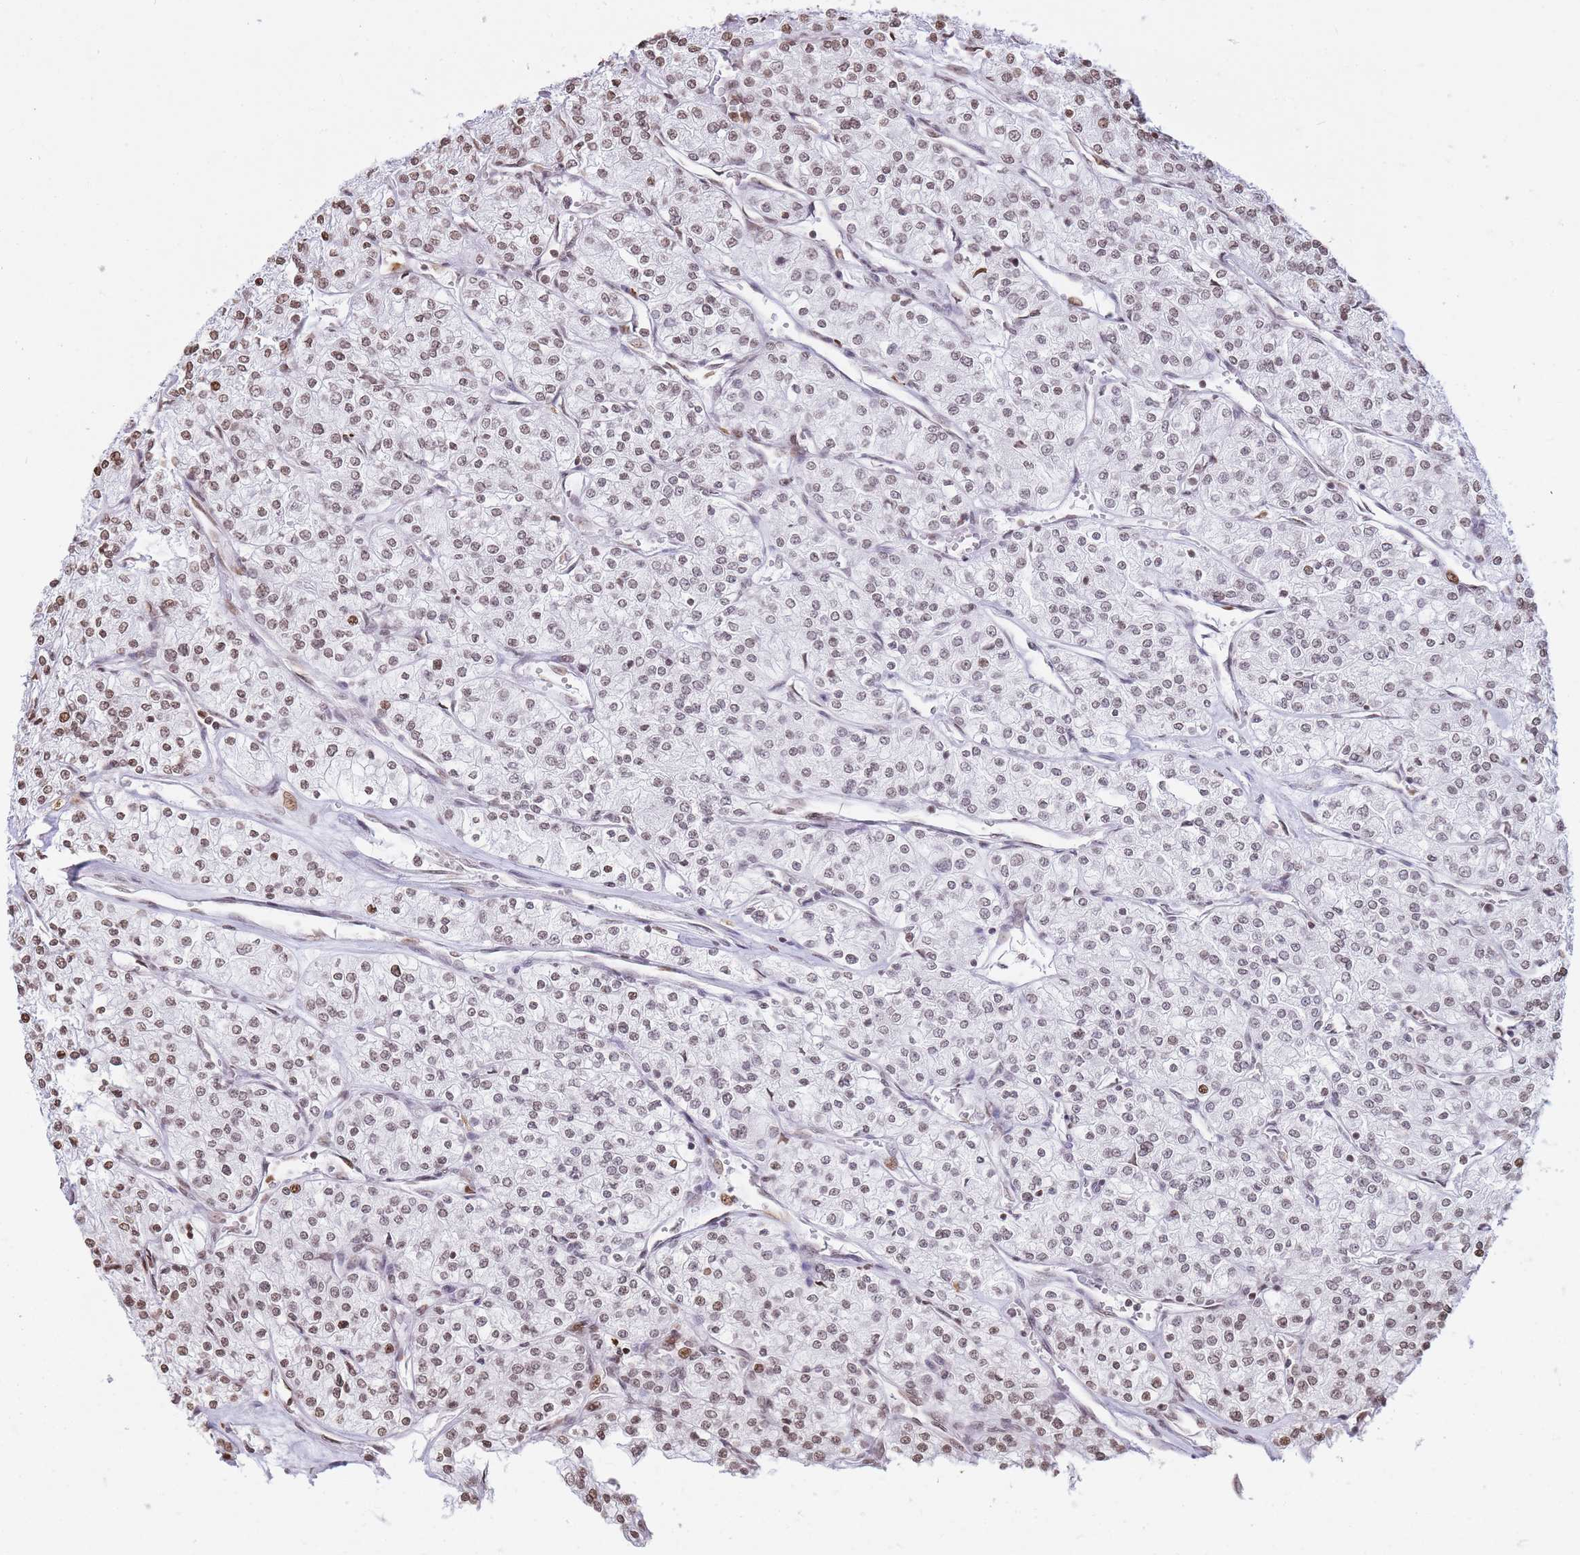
{"staining": {"intensity": "weak", "quantity": "25%-75%", "location": "nuclear"}, "tissue": "renal cancer", "cell_type": "Tumor cells", "image_type": "cancer", "snomed": [{"axis": "morphology", "description": "Adenocarcinoma, NOS"}, {"axis": "topography", "description": "Kidney"}], "caption": "A low amount of weak nuclear expression is identified in about 25%-75% of tumor cells in adenocarcinoma (renal) tissue.", "gene": "SHISAL1", "patient": {"sex": "male", "age": 80}}